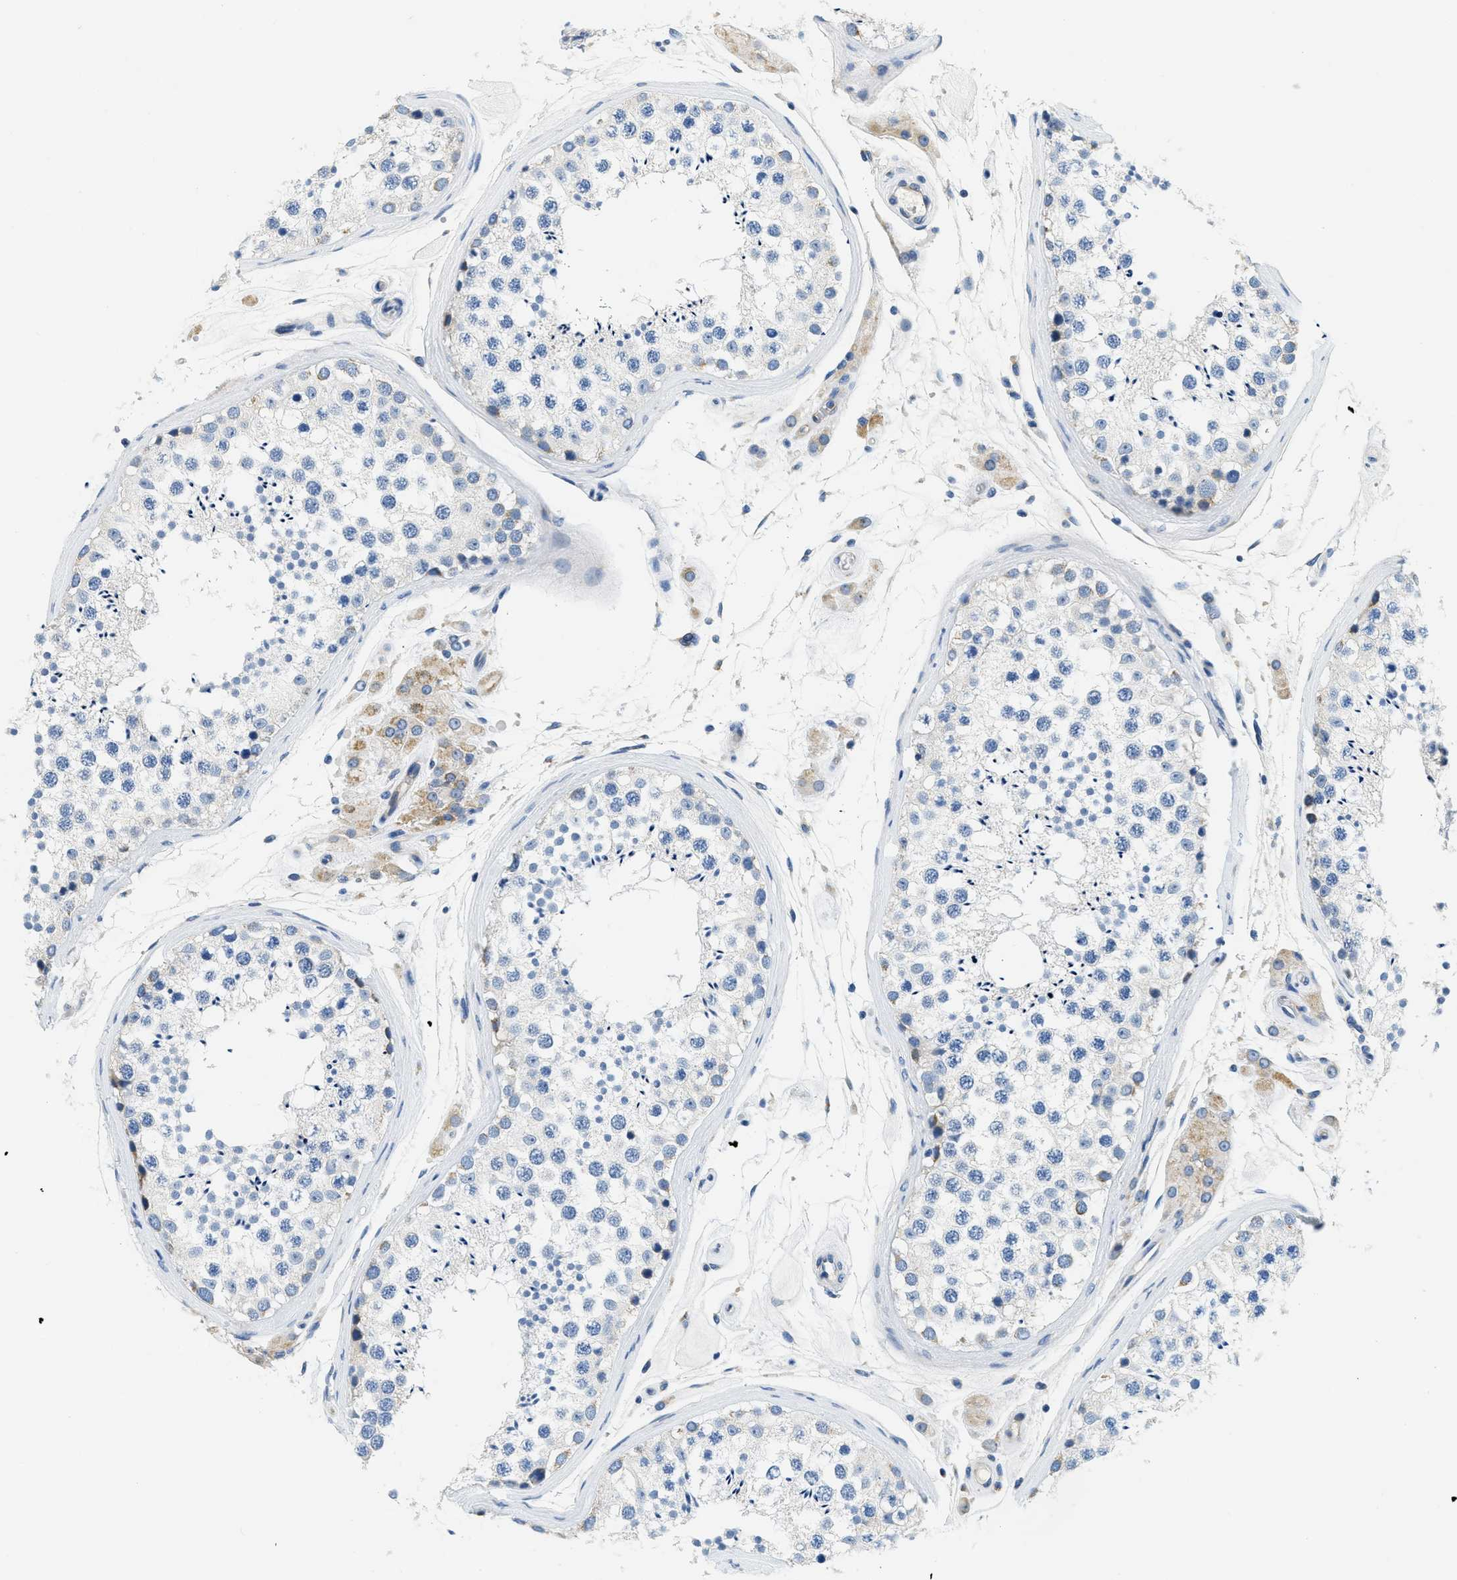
{"staining": {"intensity": "negative", "quantity": "none", "location": "none"}, "tissue": "testis", "cell_type": "Cells in seminiferous ducts", "image_type": "normal", "snomed": [{"axis": "morphology", "description": "Normal tissue, NOS"}, {"axis": "topography", "description": "Testis"}], "caption": "DAB immunohistochemical staining of unremarkable testis displays no significant positivity in cells in seminiferous ducts. (Brightfield microscopy of DAB (3,3'-diaminobenzidine) immunohistochemistry (IHC) at high magnification).", "gene": "CA4", "patient": {"sex": "male", "age": 46}}